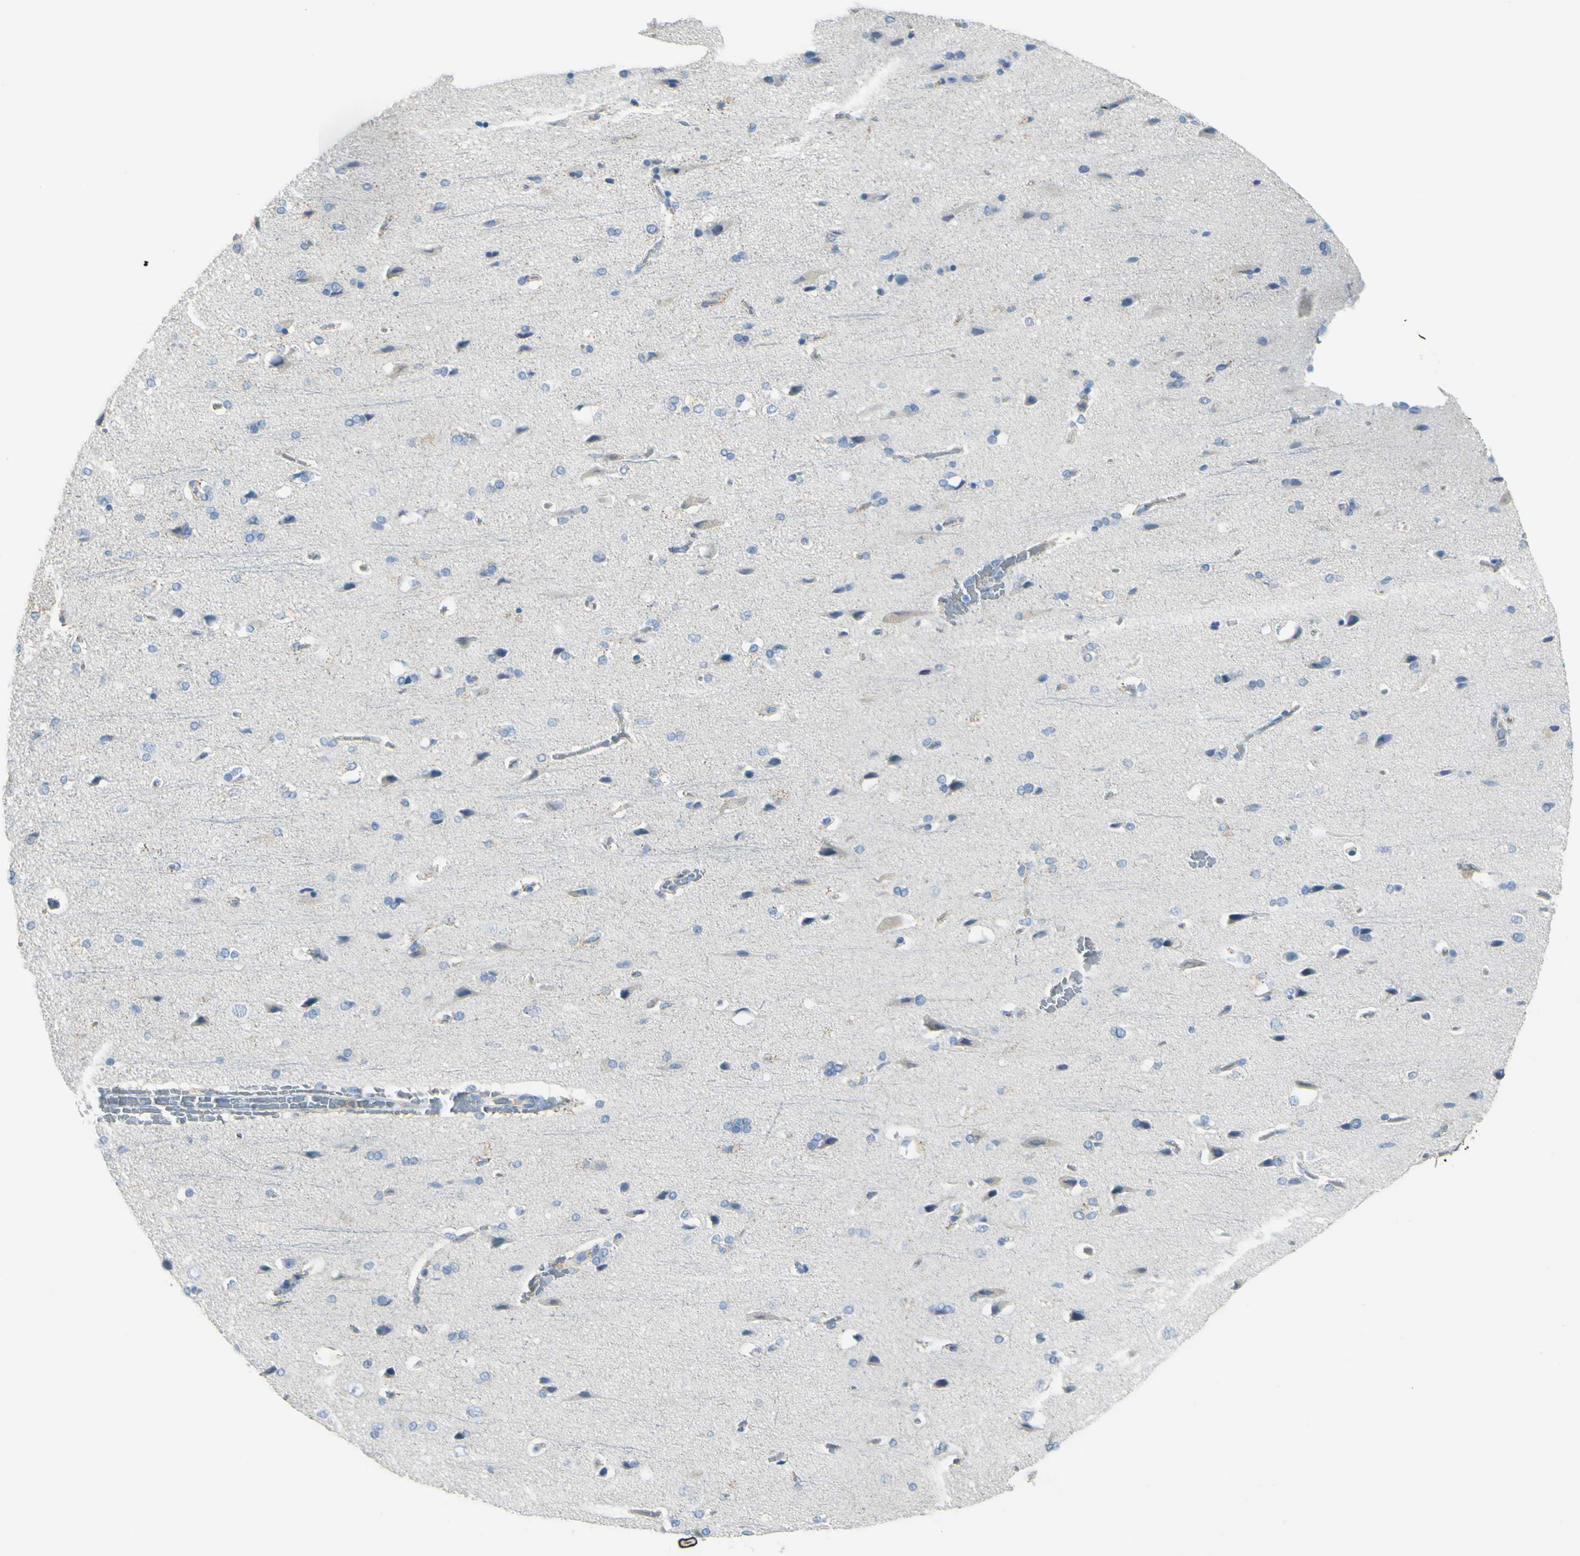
{"staining": {"intensity": "negative", "quantity": "none", "location": "none"}, "tissue": "cerebral cortex", "cell_type": "Endothelial cells", "image_type": "normal", "snomed": [{"axis": "morphology", "description": "Normal tissue, NOS"}, {"axis": "topography", "description": "Cerebral cortex"}], "caption": "The image displays no significant positivity in endothelial cells of cerebral cortex. (DAB (3,3'-diaminobenzidine) IHC with hematoxylin counter stain).", "gene": "ZNF557", "patient": {"sex": "male", "age": 62}}